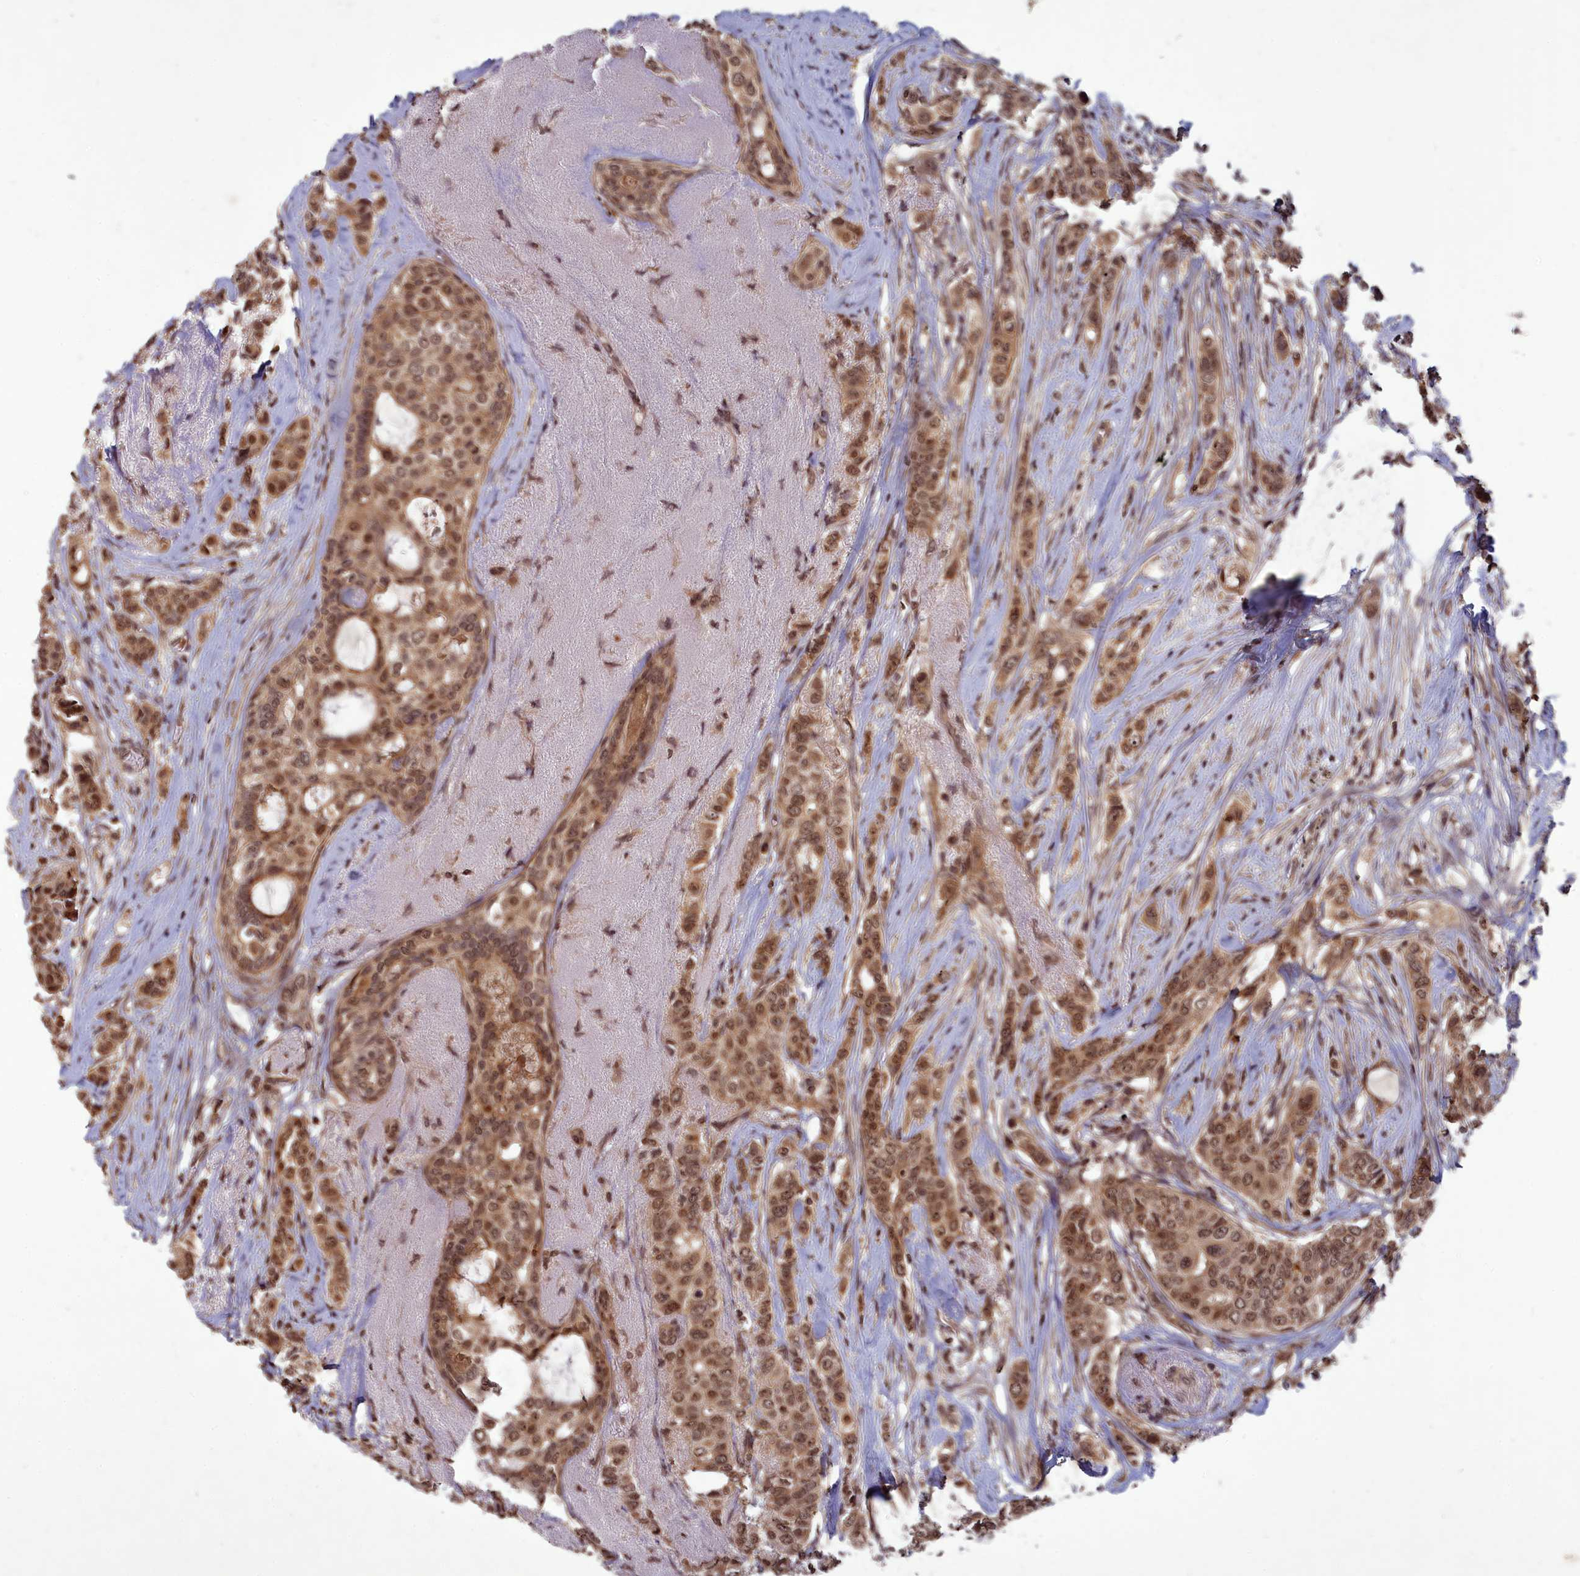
{"staining": {"intensity": "moderate", "quantity": ">75%", "location": "nuclear"}, "tissue": "breast cancer", "cell_type": "Tumor cells", "image_type": "cancer", "snomed": [{"axis": "morphology", "description": "Lobular carcinoma"}, {"axis": "topography", "description": "Breast"}], "caption": "The photomicrograph shows immunohistochemical staining of breast lobular carcinoma. There is moderate nuclear staining is identified in about >75% of tumor cells.", "gene": "SRMS", "patient": {"sex": "female", "age": 51}}